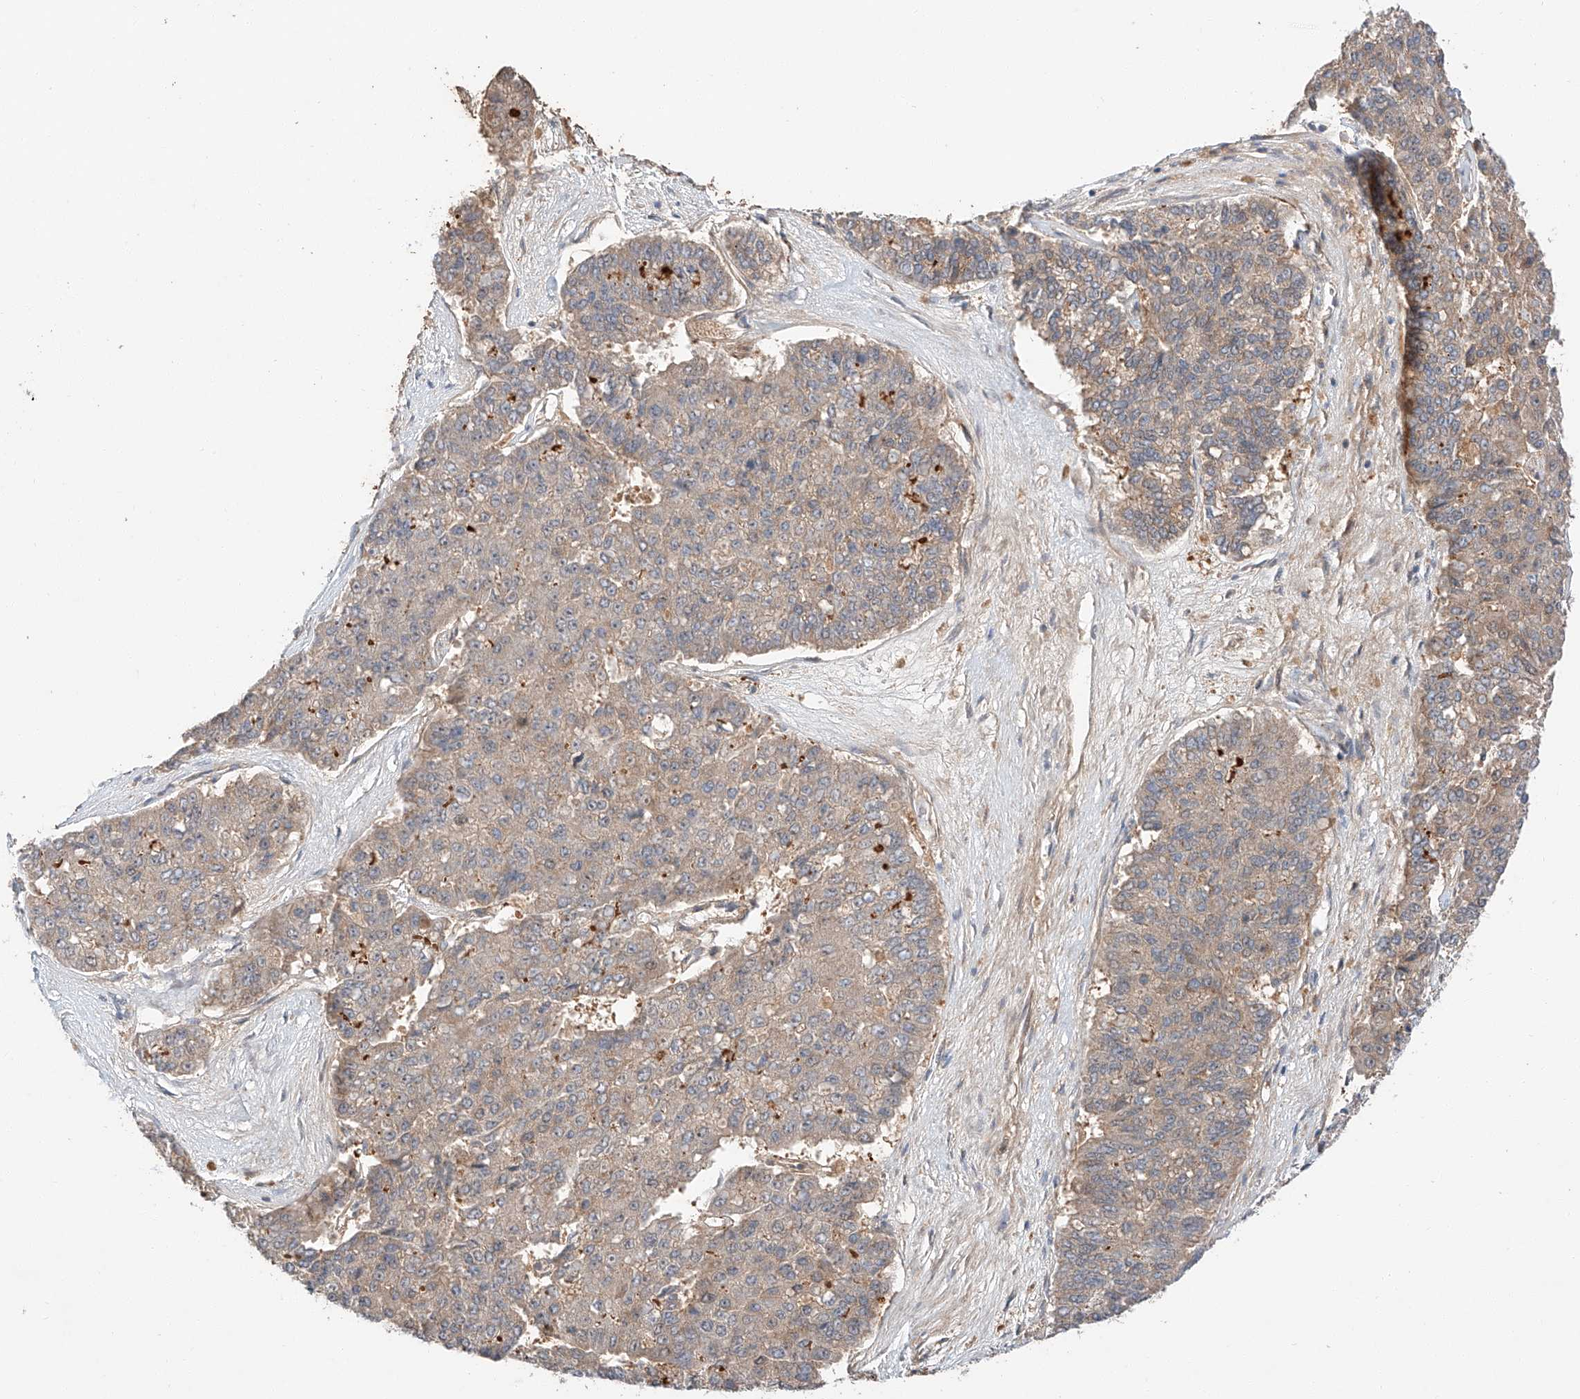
{"staining": {"intensity": "weak", "quantity": ">75%", "location": "cytoplasmic/membranous"}, "tissue": "pancreatic cancer", "cell_type": "Tumor cells", "image_type": "cancer", "snomed": [{"axis": "morphology", "description": "Adenocarcinoma, NOS"}, {"axis": "topography", "description": "Pancreas"}], "caption": "This is an image of immunohistochemistry (IHC) staining of pancreatic adenocarcinoma, which shows weak positivity in the cytoplasmic/membranous of tumor cells.", "gene": "XPNPEP1", "patient": {"sex": "male", "age": 50}}